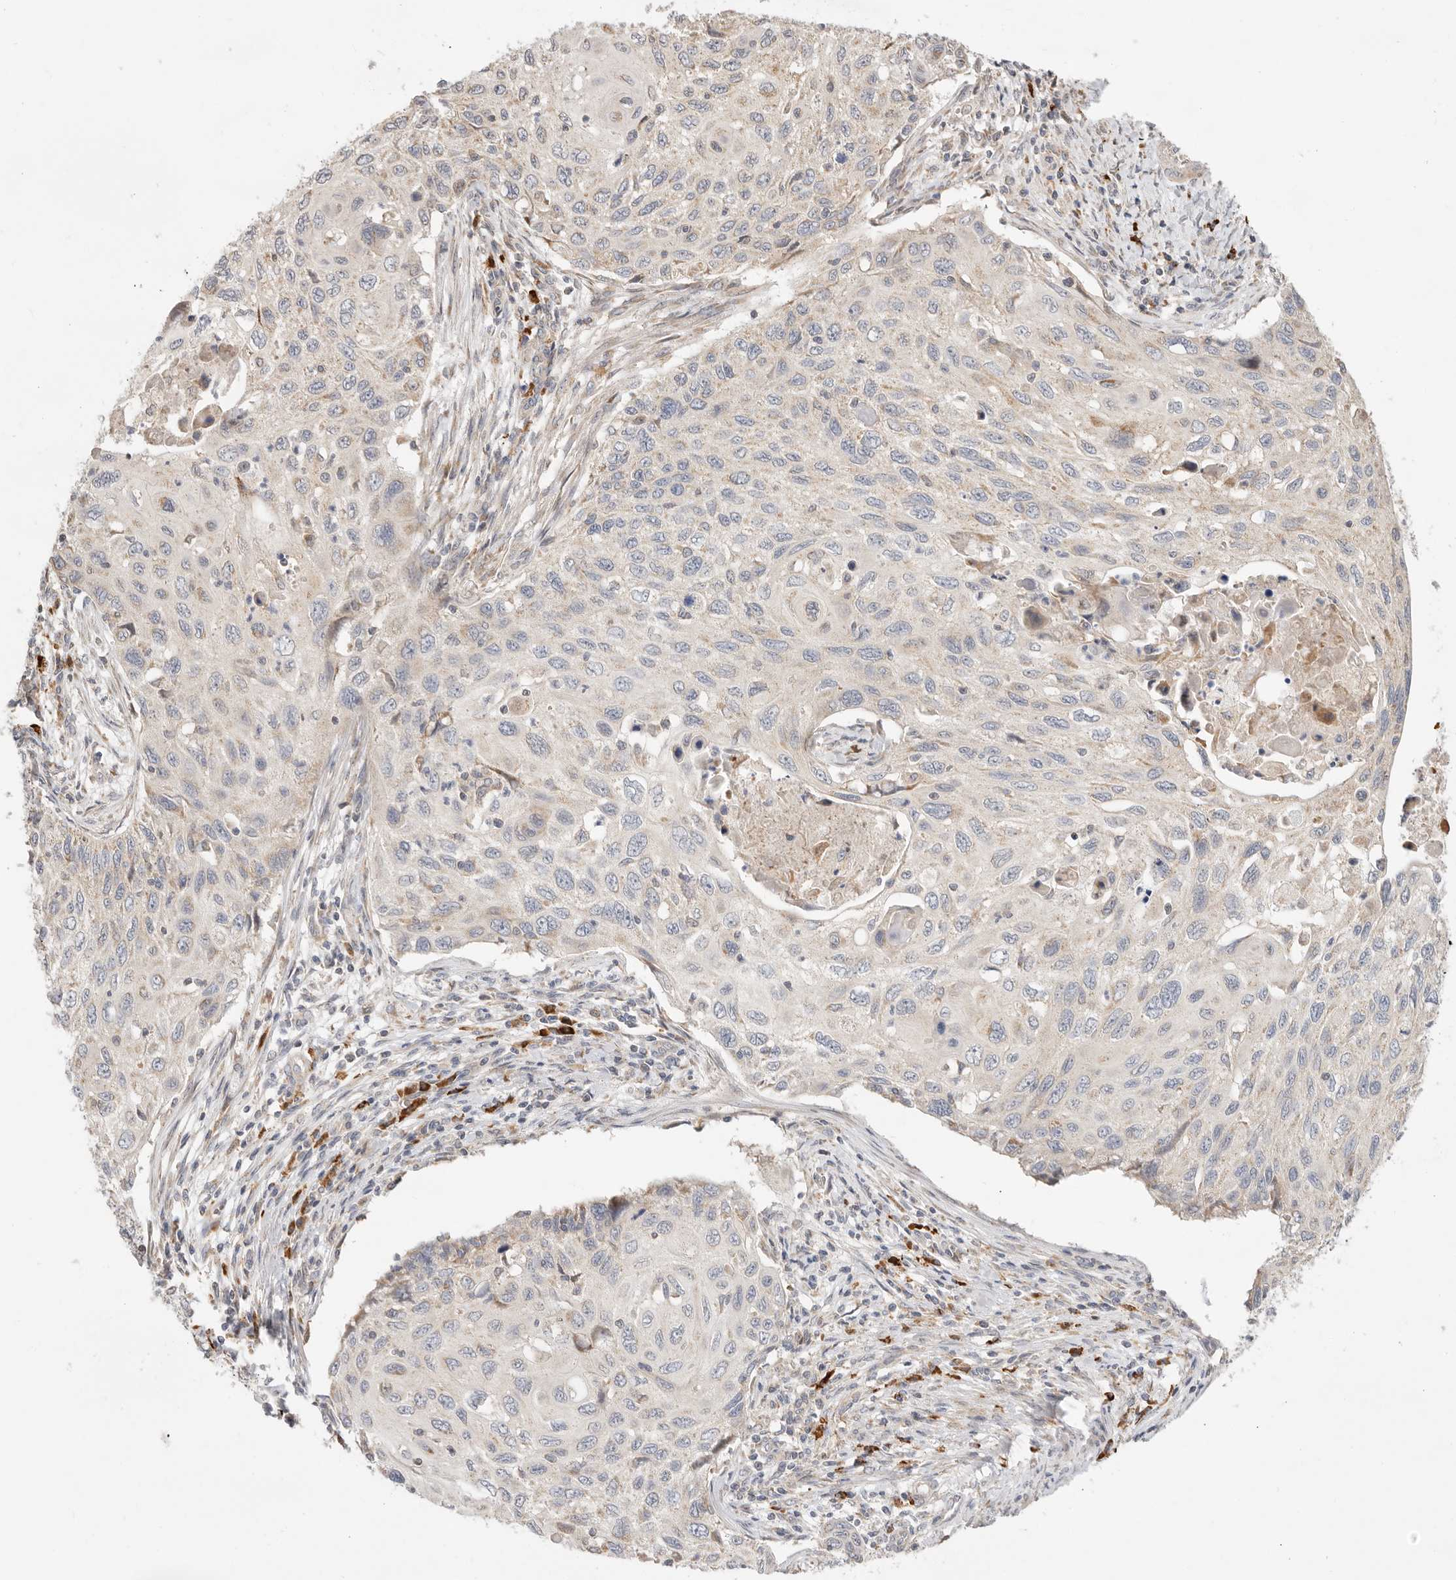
{"staining": {"intensity": "negative", "quantity": "none", "location": "none"}, "tissue": "cervical cancer", "cell_type": "Tumor cells", "image_type": "cancer", "snomed": [{"axis": "morphology", "description": "Squamous cell carcinoma, NOS"}, {"axis": "topography", "description": "Cervix"}], "caption": "Immunohistochemical staining of cervical squamous cell carcinoma exhibits no significant expression in tumor cells. Nuclei are stained in blue.", "gene": "USH1C", "patient": {"sex": "female", "age": 70}}